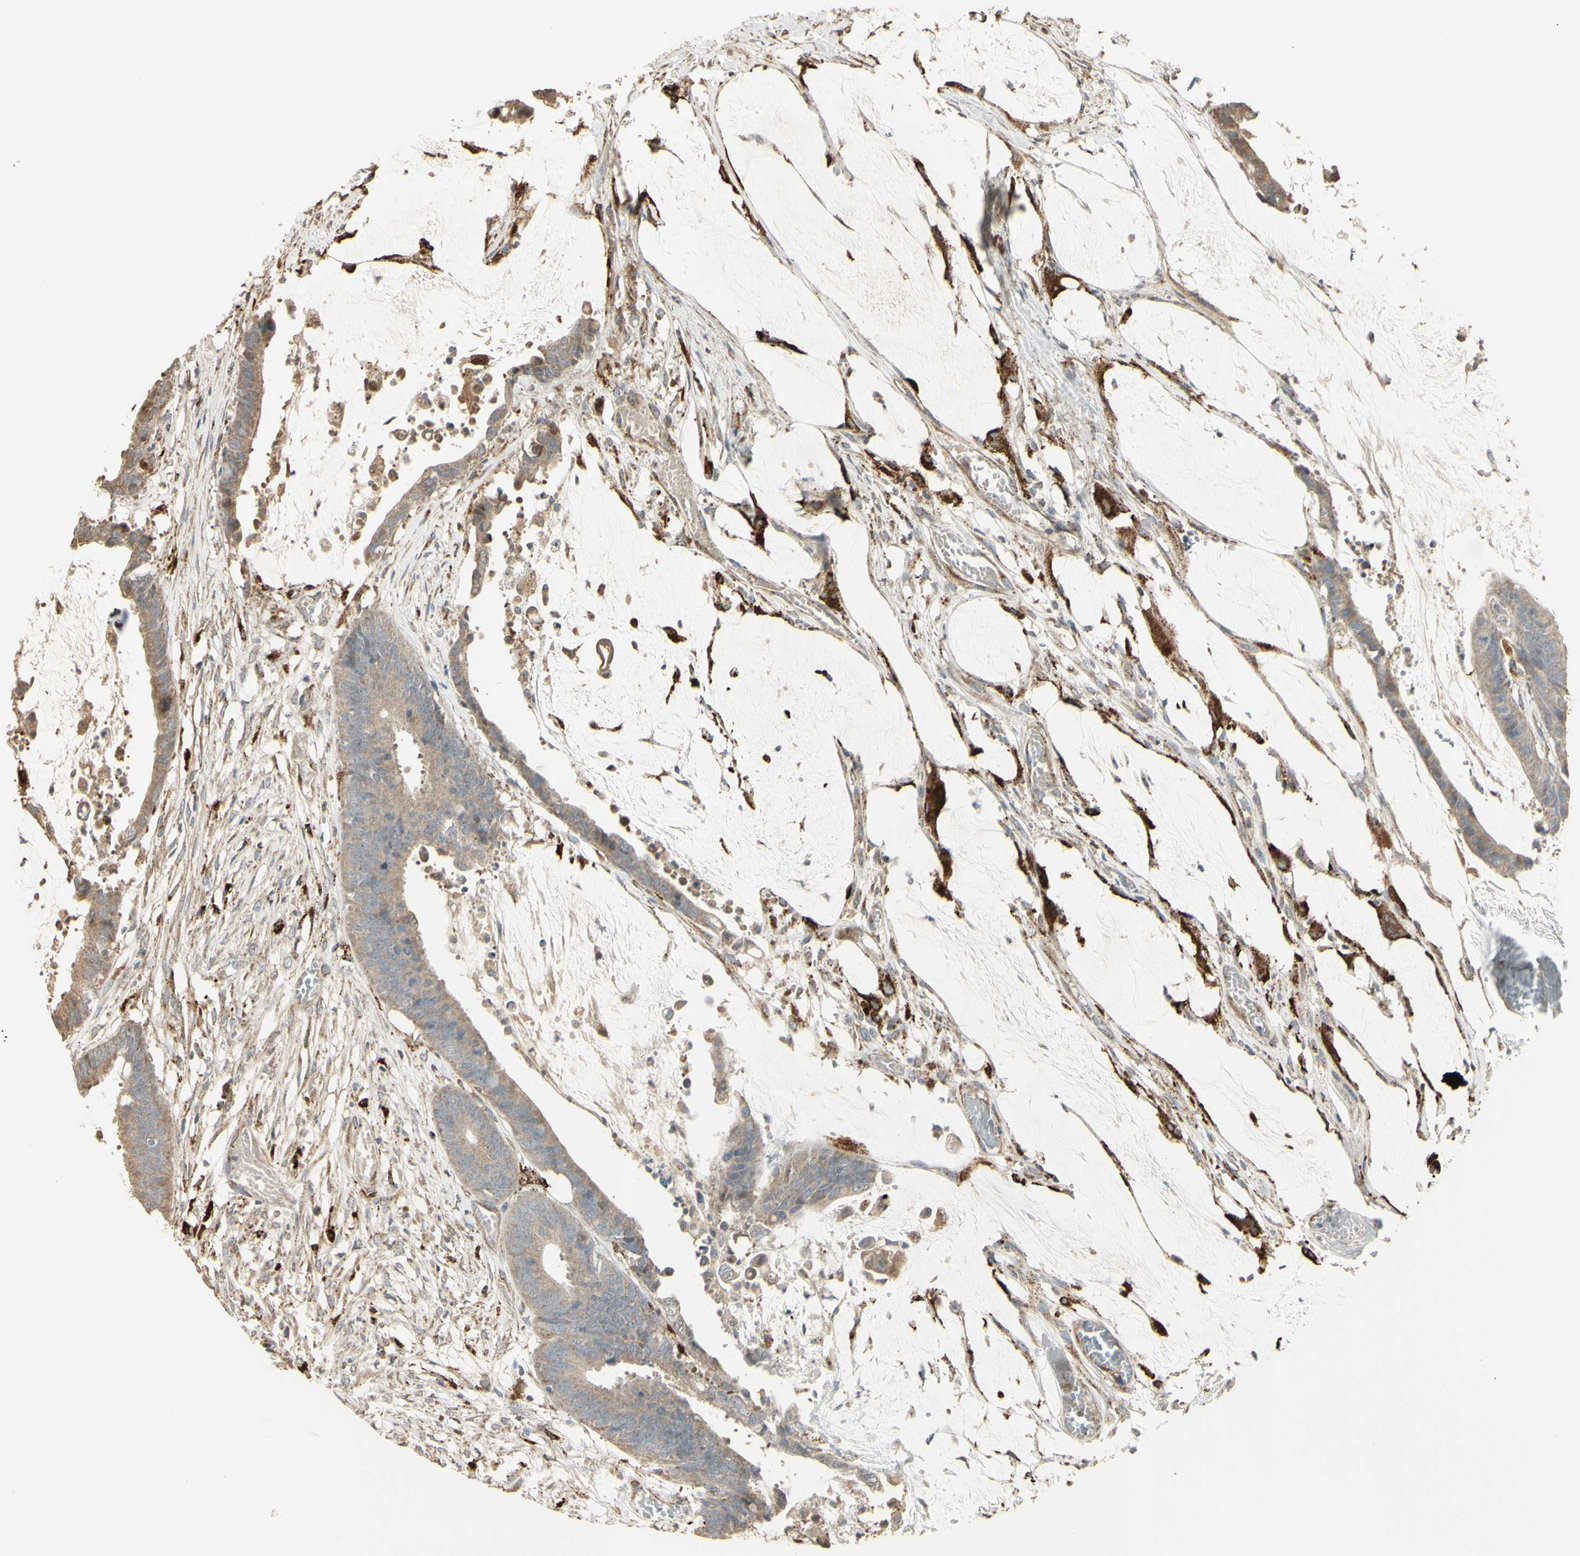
{"staining": {"intensity": "moderate", "quantity": ">75%", "location": "cytoplasmic/membranous"}, "tissue": "colorectal cancer", "cell_type": "Tumor cells", "image_type": "cancer", "snomed": [{"axis": "morphology", "description": "Adenocarcinoma, NOS"}, {"axis": "topography", "description": "Rectum"}], "caption": "Human colorectal adenocarcinoma stained for a protein (brown) shows moderate cytoplasmic/membranous positive expression in approximately >75% of tumor cells.", "gene": "ANGPTL1", "patient": {"sex": "female", "age": 66}}